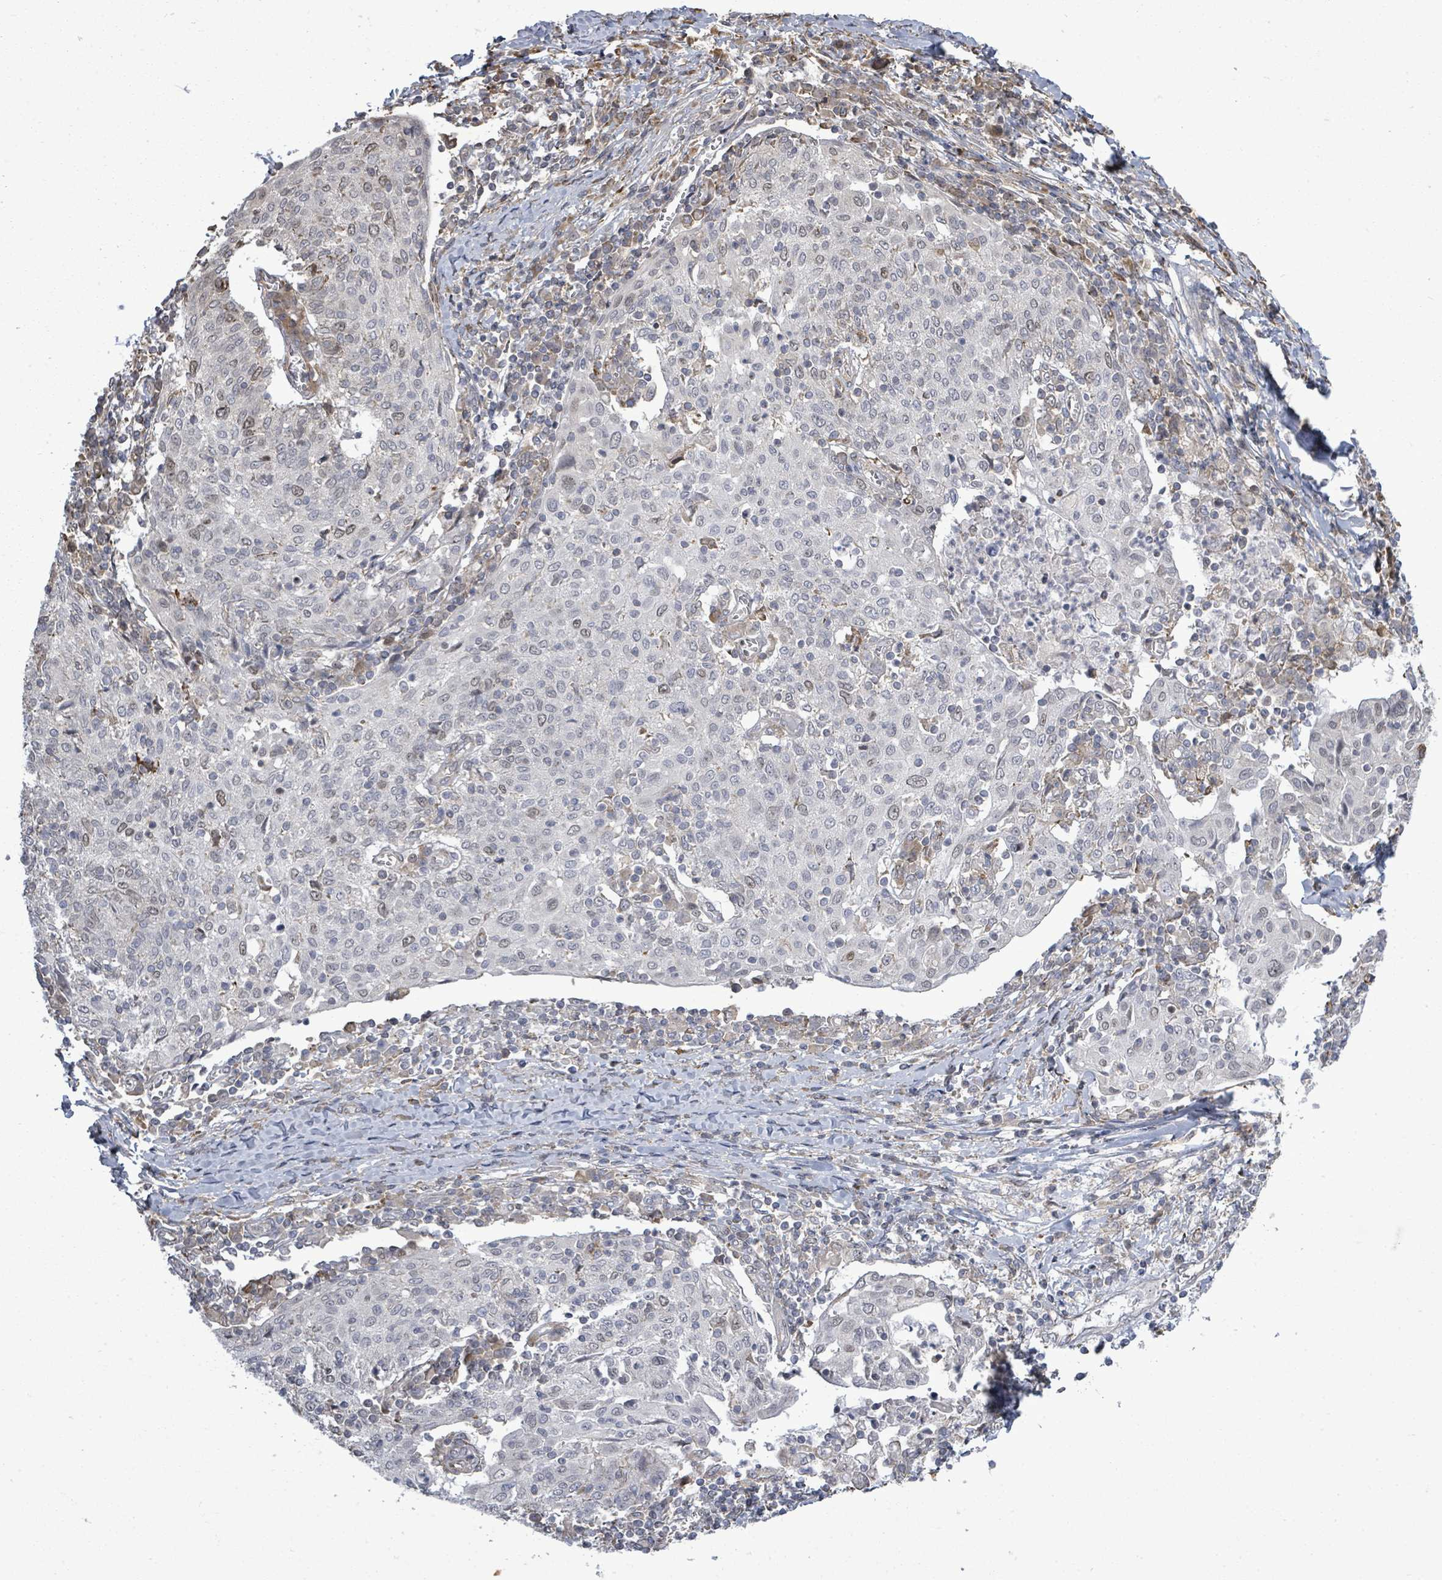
{"staining": {"intensity": "negative", "quantity": "none", "location": "none"}, "tissue": "cervical cancer", "cell_type": "Tumor cells", "image_type": "cancer", "snomed": [{"axis": "morphology", "description": "Squamous cell carcinoma, NOS"}, {"axis": "topography", "description": "Cervix"}], "caption": "Human squamous cell carcinoma (cervical) stained for a protein using immunohistochemistry (IHC) demonstrates no positivity in tumor cells.", "gene": "PAPSS1", "patient": {"sex": "female", "age": 52}}